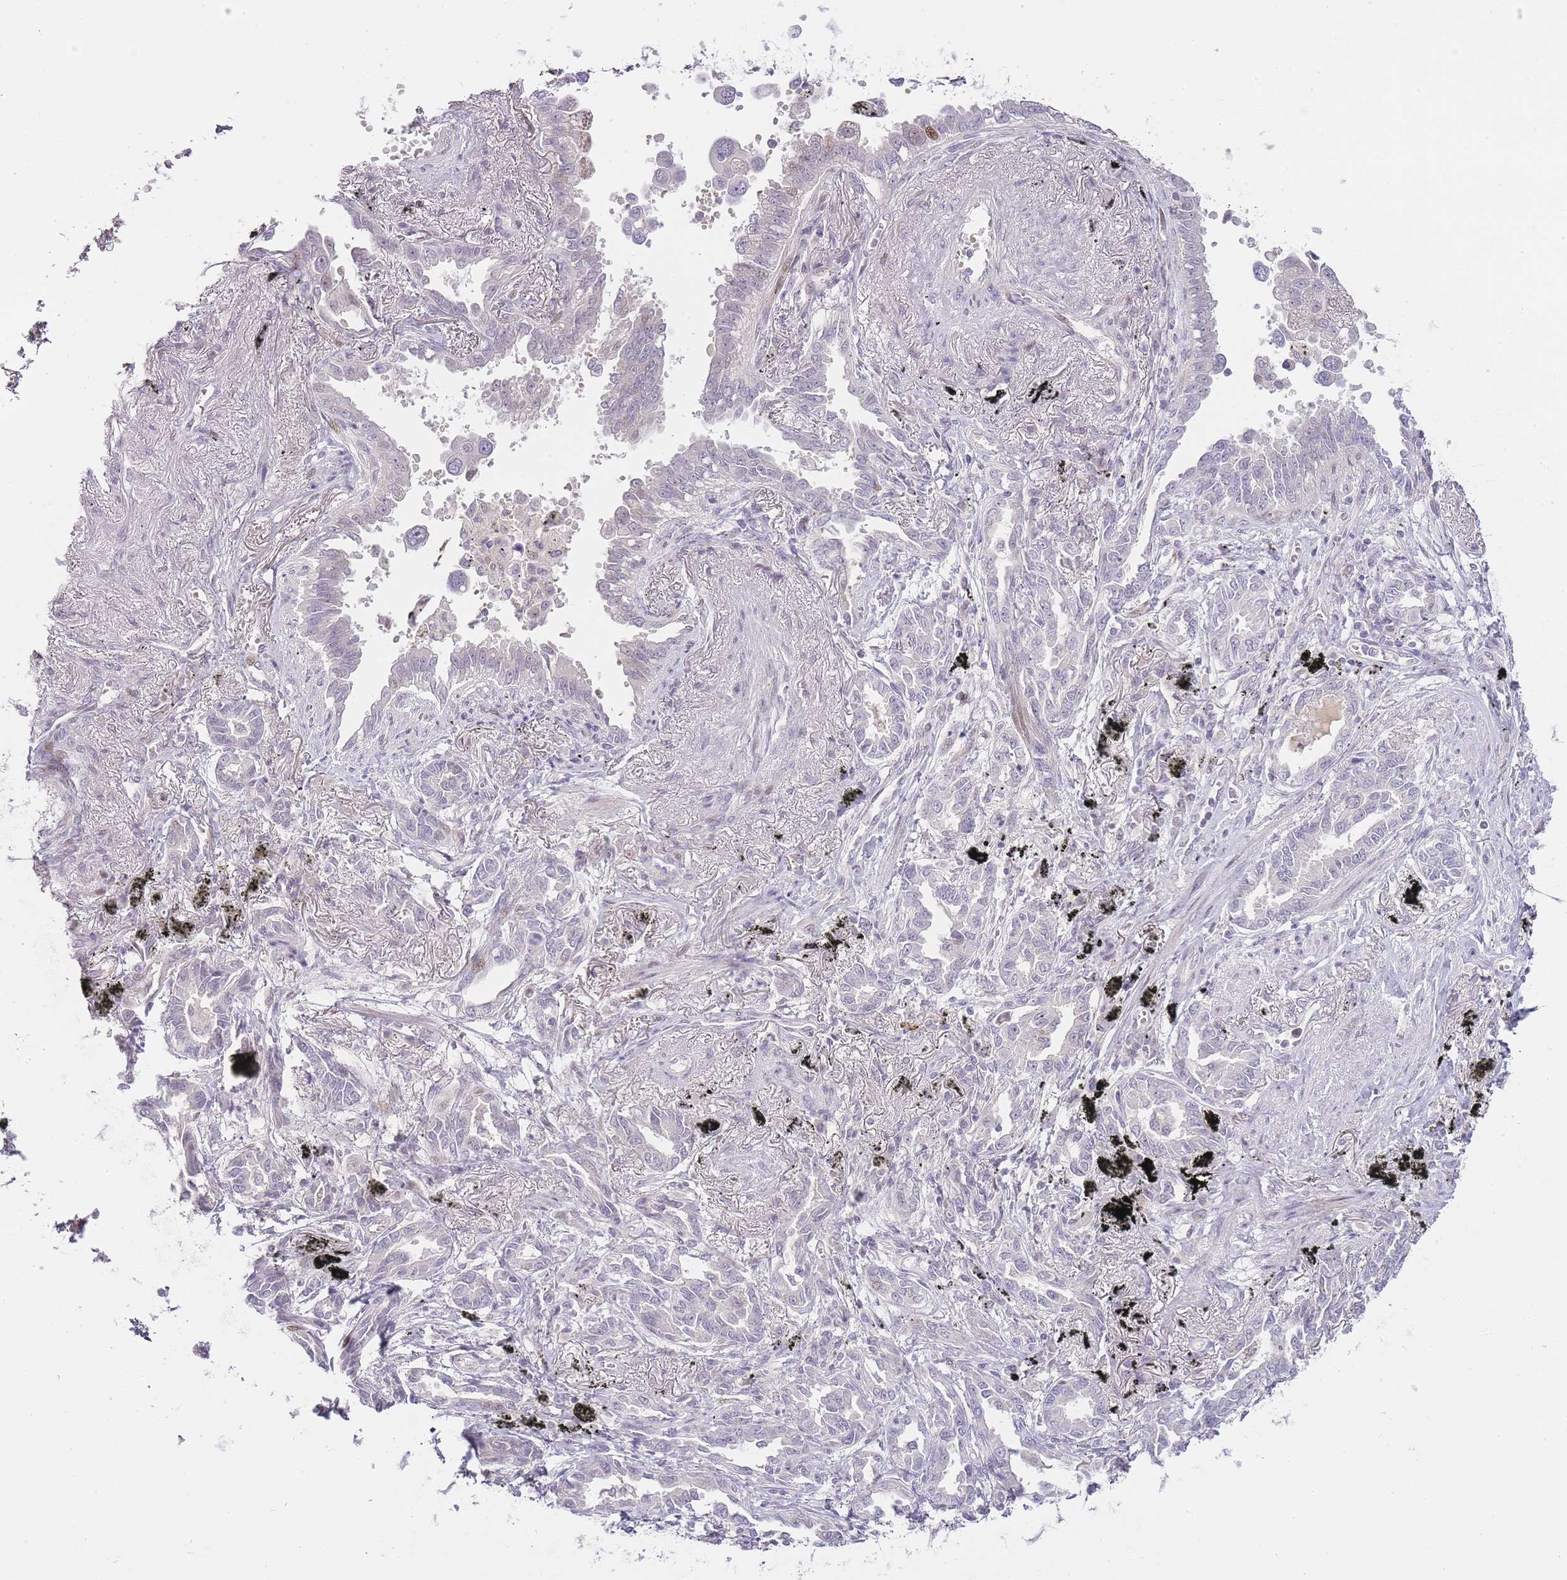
{"staining": {"intensity": "weak", "quantity": "<25%", "location": "nuclear"}, "tissue": "lung cancer", "cell_type": "Tumor cells", "image_type": "cancer", "snomed": [{"axis": "morphology", "description": "Adenocarcinoma, NOS"}, {"axis": "topography", "description": "Lung"}], "caption": "Immunohistochemical staining of adenocarcinoma (lung) reveals no significant staining in tumor cells. (Stains: DAB (3,3'-diaminobenzidine) IHC with hematoxylin counter stain, Microscopy: brightfield microscopy at high magnification).", "gene": "OGG1", "patient": {"sex": "male", "age": 67}}